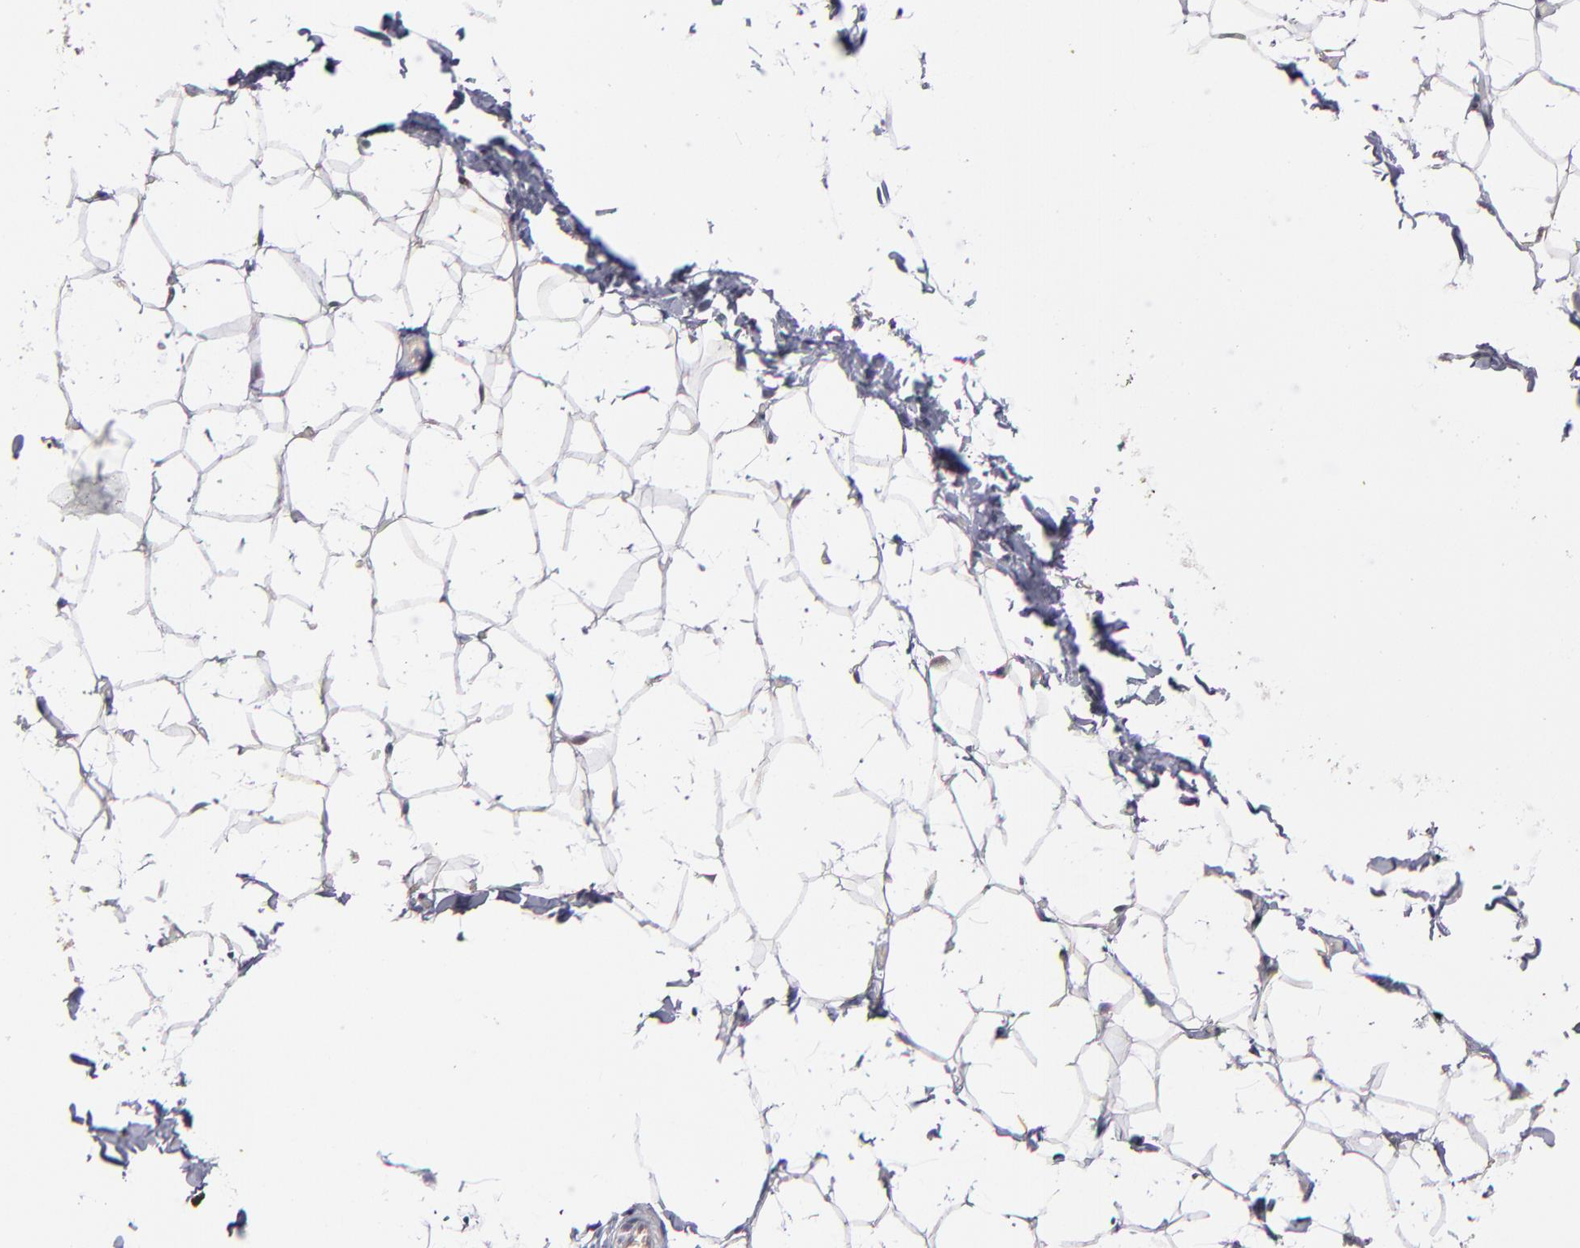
{"staining": {"intensity": "moderate", "quantity": ">75%", "location": "cytoplasmic/membranous,nuclear"}, "tissue": "adipose tissue", "cell_type": "Adipocytes", "image_type": "normal", "snomed": [{"axis": "morphology", "description": "Normal tissue, NOS"}, {"axis": "topography", "description": "Soft tissue"}], "caption": "Benign adipose tissue displays moderate cytoplasmic/membranous,nuclear positivity in approximately >75% of adipocytes.", "gene": "KDM6A", "patient": {"sex": "male", "age": 26}}